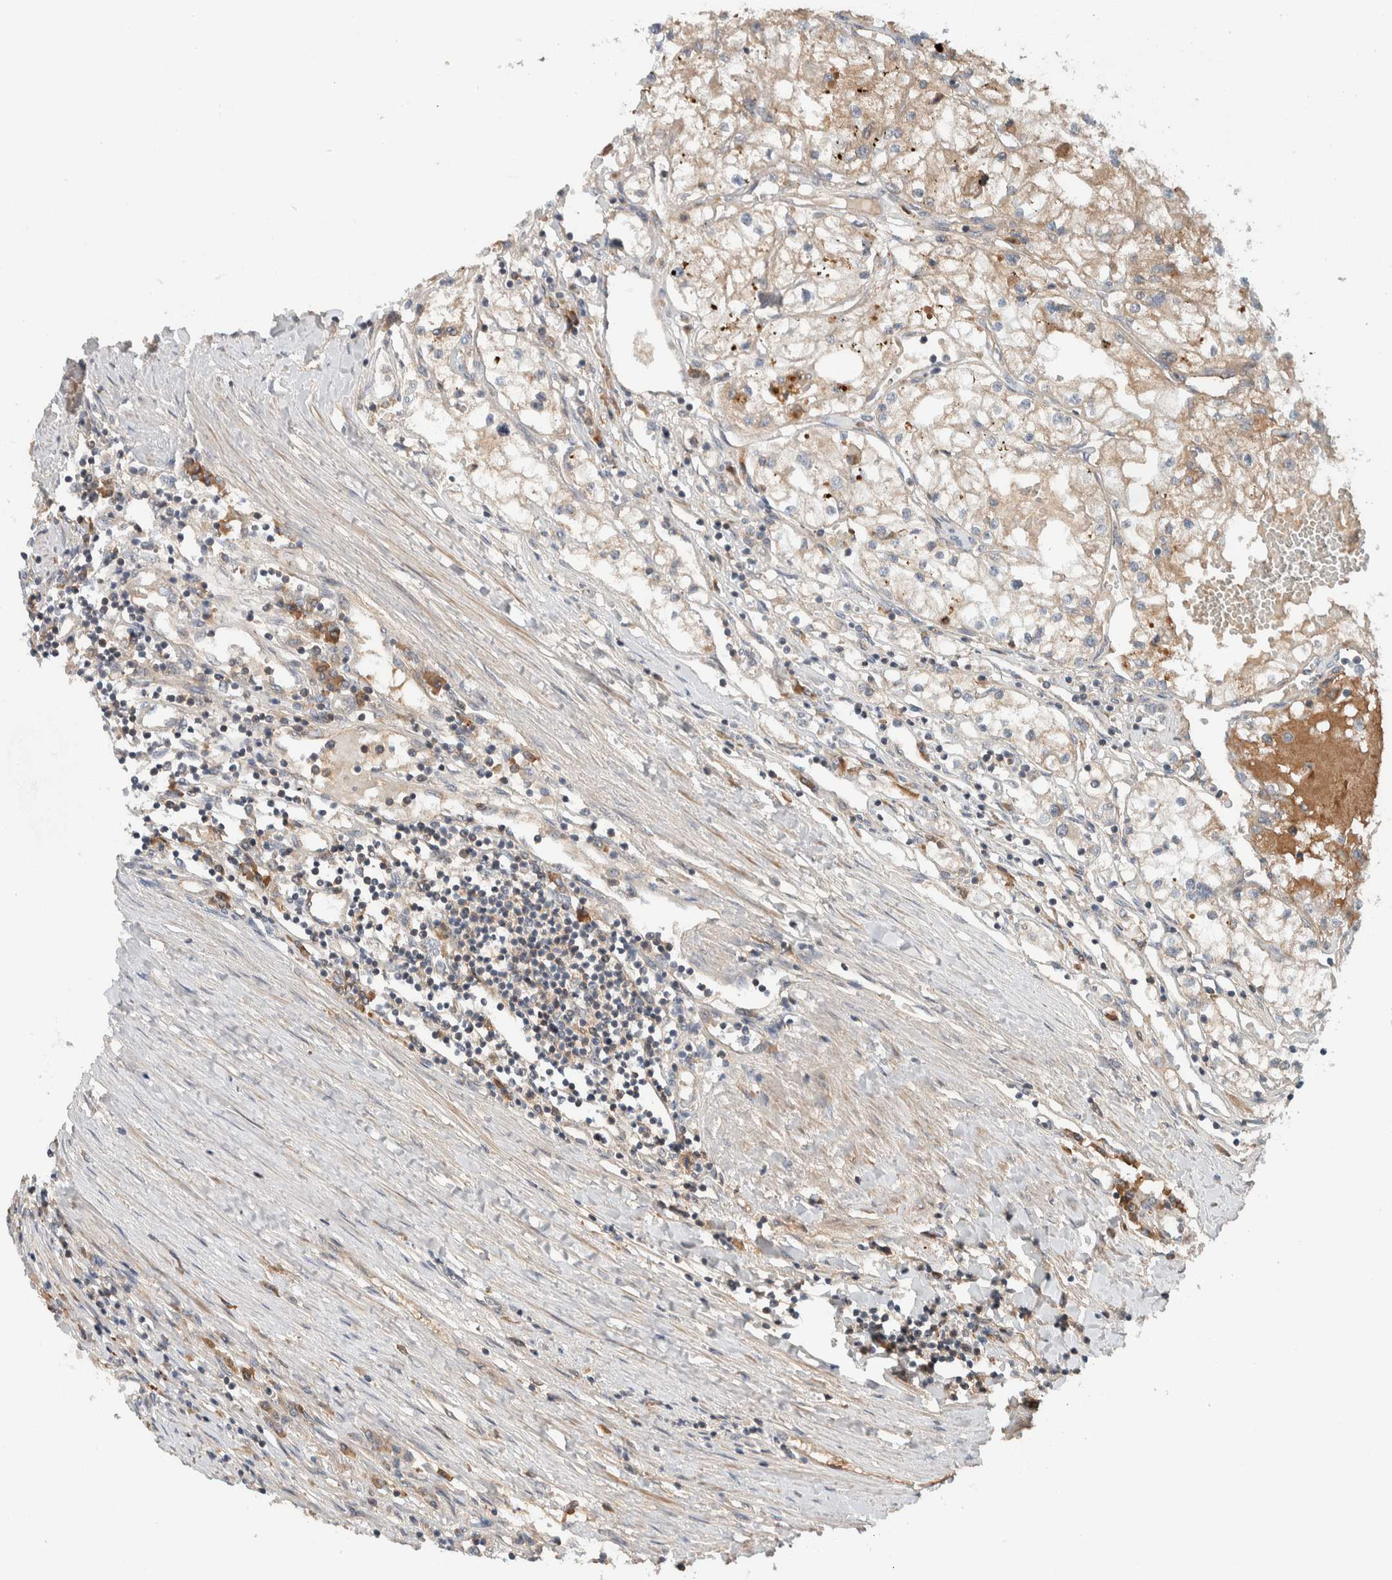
{"staining": {"intensity": "weak", "quantity": ">75%", "location": "cytoplasmic/membranous"}, "tissue": "renal cancer", "cell_type": "Tumor cells", "image_type": "cancer", "snomed": [{"axis": "morphology", "description": "Adenocarcinoma, NOS"}, {"axis": "topography", "description": "Kidney"}], "caption": "Immunohistochemistry (IHC) (DAB (3,3'-diaminobenzidine)) staining of adenocarcinoma (renal) reveals weak cytoplasmic/membranous protein staining in about >75% of tumor cells.", "gene": "ARMC7", "patient": {"sex": "male", "age": 68}}